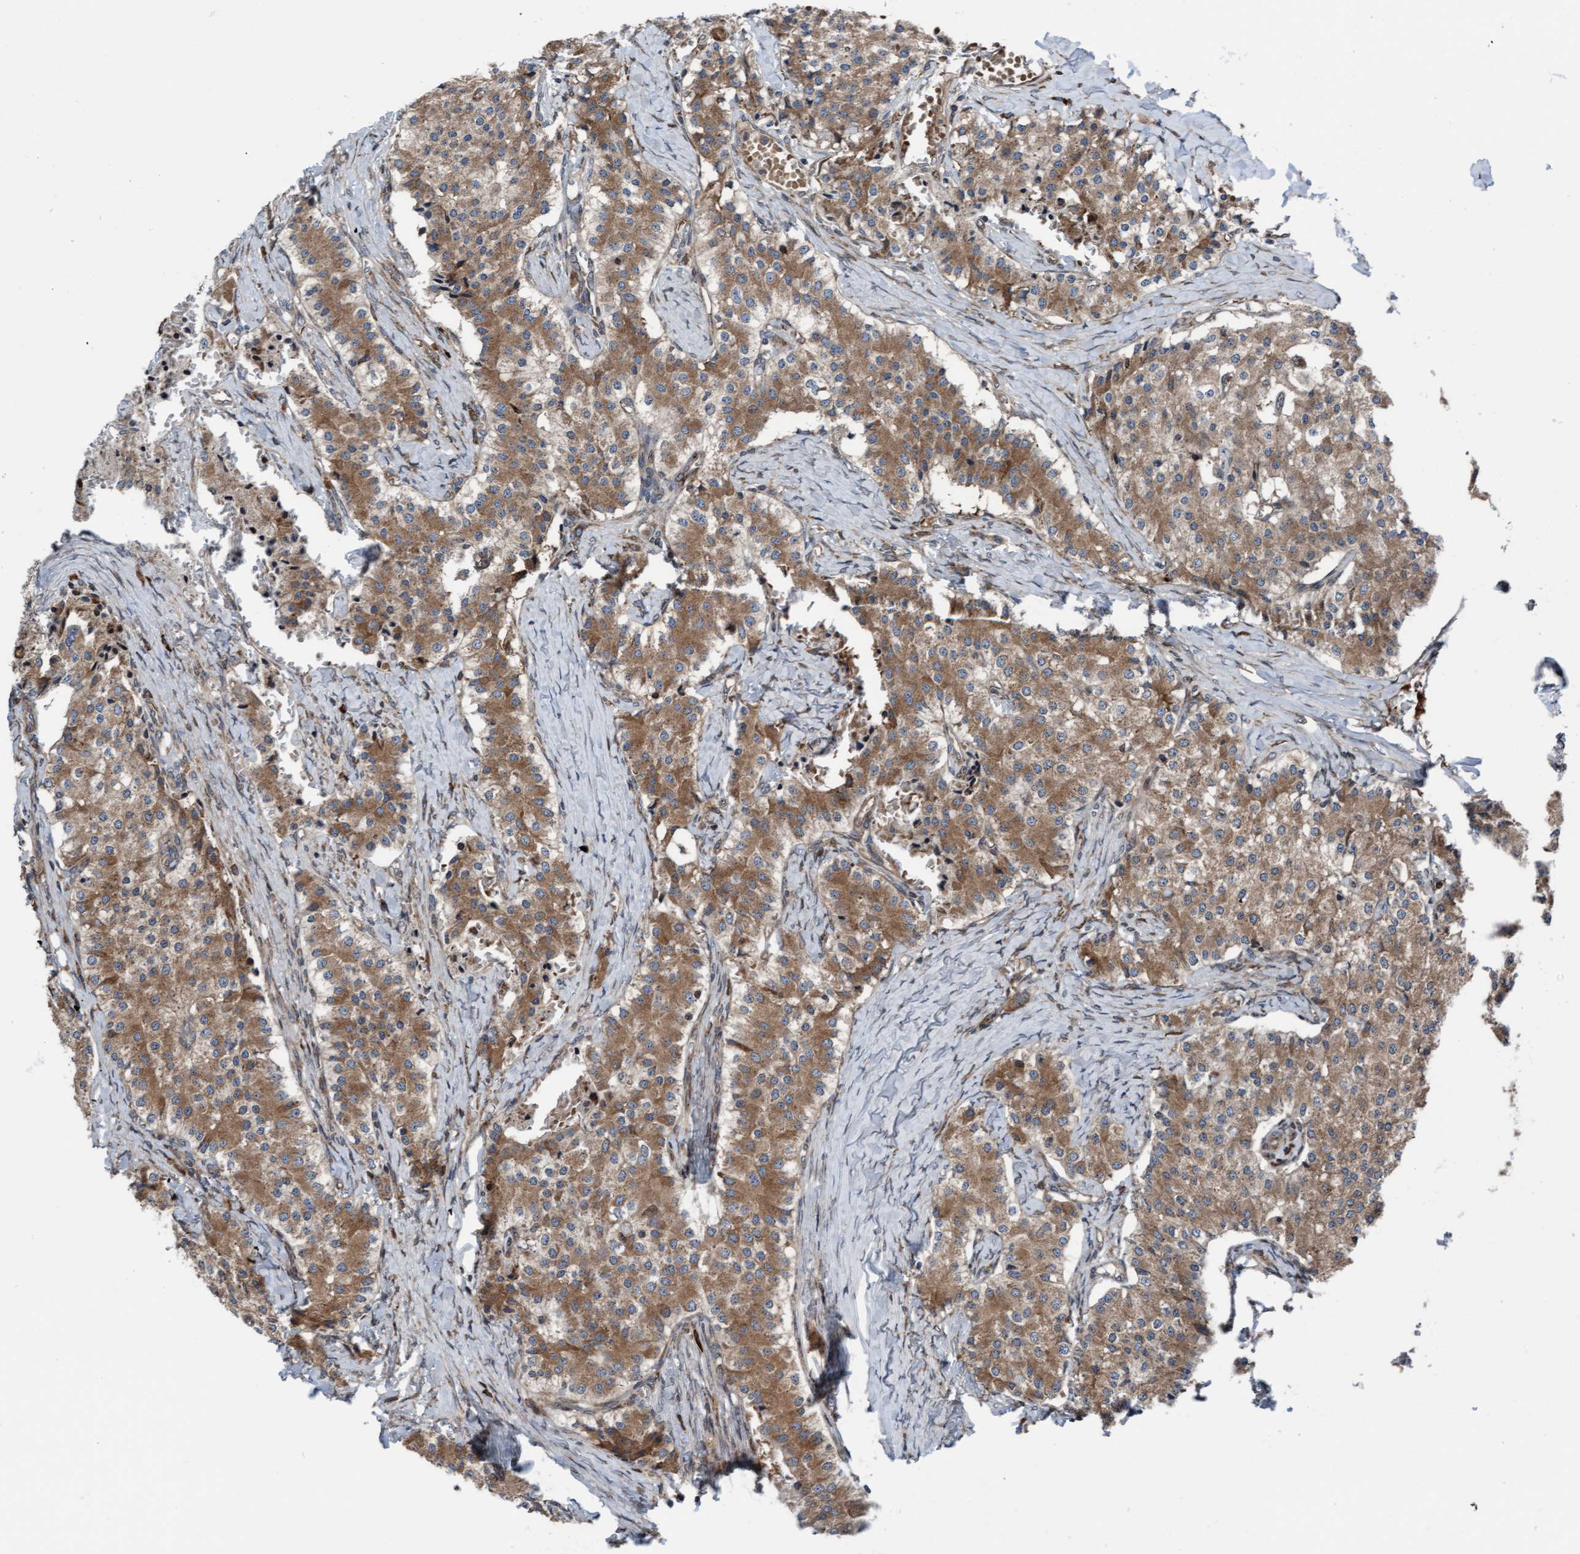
{"staining": {"intensity": "moderate", "quantity": ">75%", "location": "cytoplasmic/membranous"}, "tissue": "carcinoid", "cell_type": "Tumor cells", "image_type": "cancer", "snomed": [{"axis": "morphology", "description": "Carcinoid, malignant, NOS"}, {"axis": "topography", "description": "Colon"}], "caption": "Immunohistochemical staining of human malignant carcinoid displays moderate cytoplasmic/membranous protein staining in about >75% of tumor cells.", "gene": "RAP1GAP2", "patient": {"sex": "female", "age": 52}}